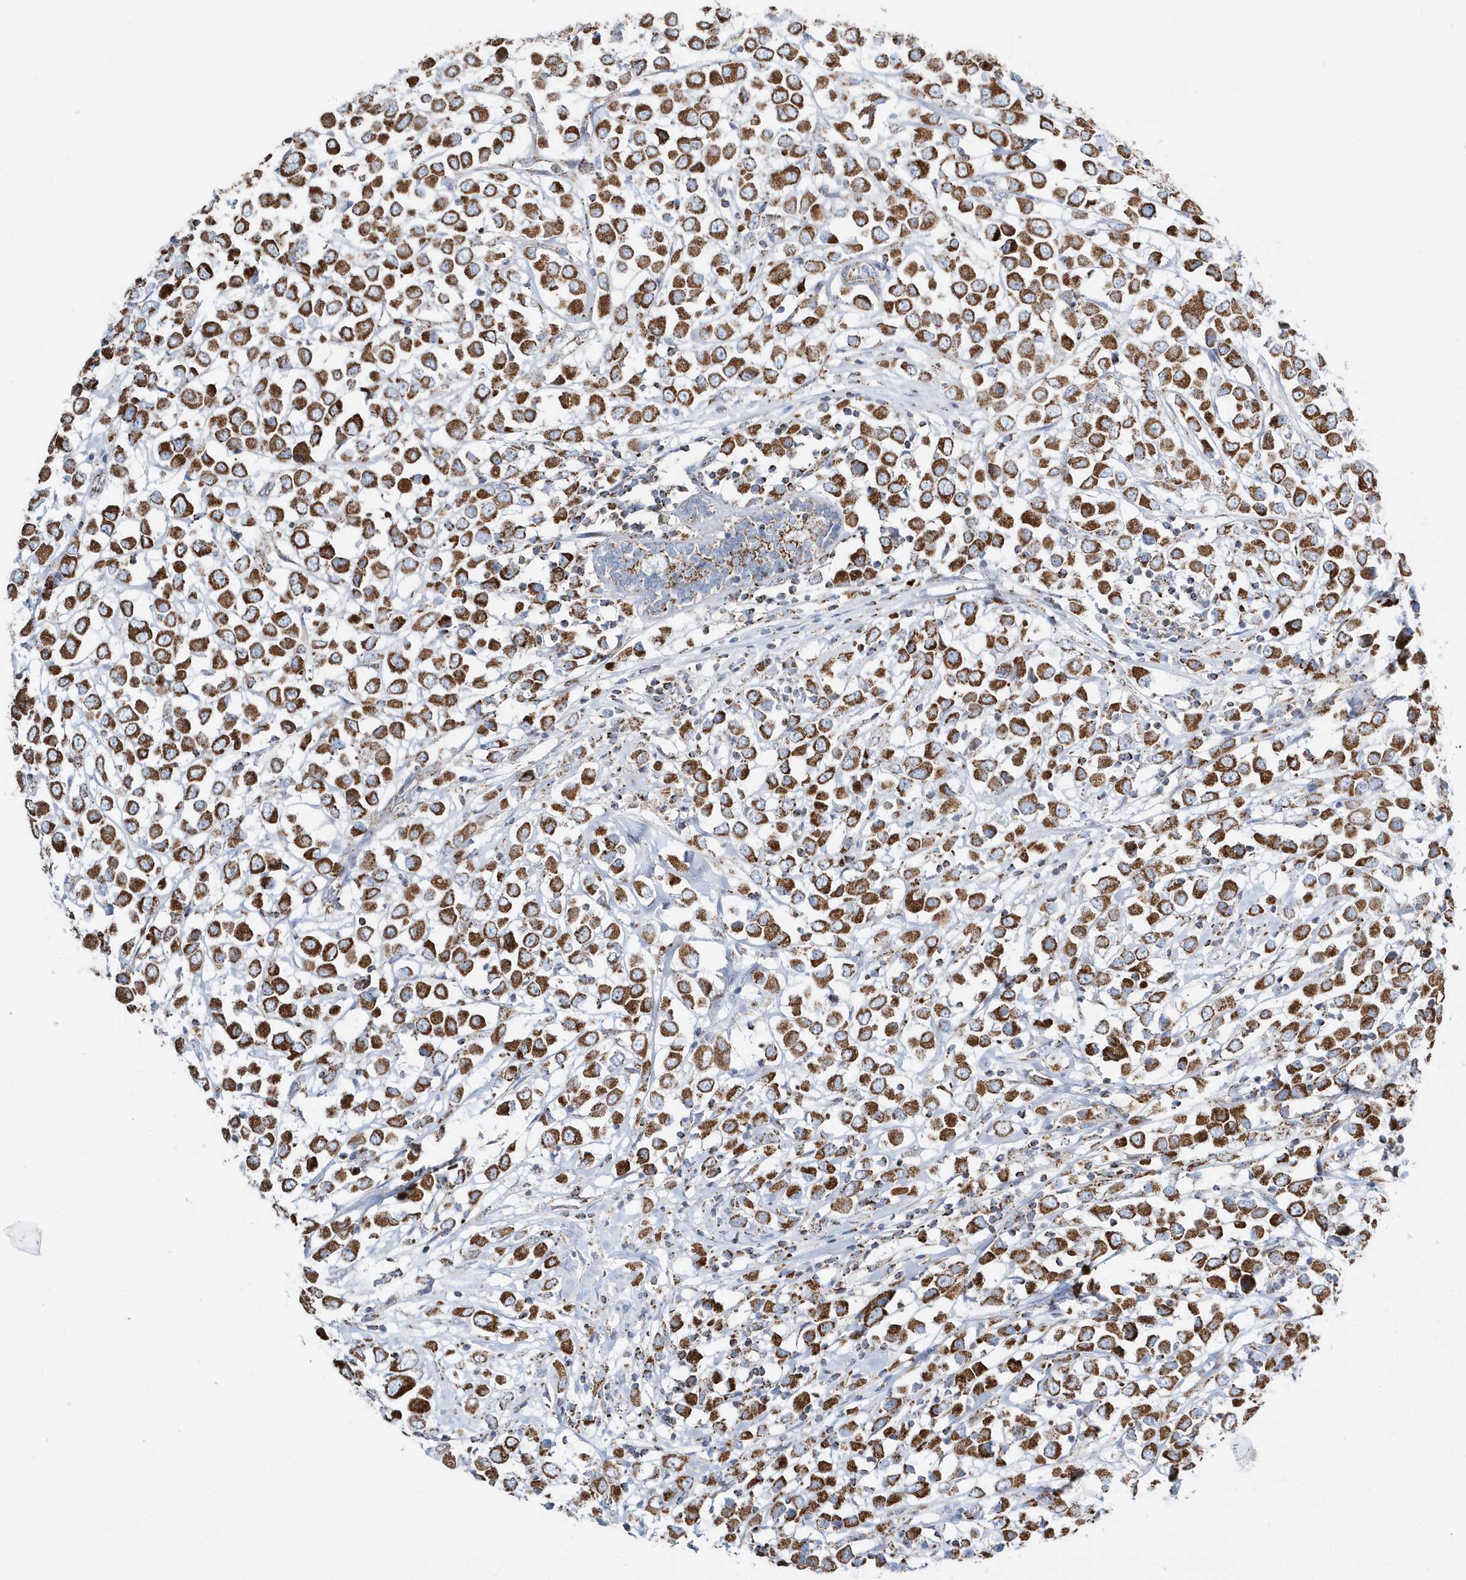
{"staining": {"intensity": "moderate", "quantity": ">75%", "location": "cytoplasmic/membranous"}, "tissue": "breast cancer", "cell_type": "Tumor cells", "image_type": "cancer", "snomed": [{"axis": "morphology", "description": "Duct carcinoma"}, {"axis": "topography", "description": "Breast"}], "caption": "Immunohistochemical staining of breast cancer demonstrates medium levels of moderate cytoplasmic/membranous protein expression in approximately >75% of tumor cells.", "gene": "TMCO6", "patient": {"sex": "female", "age": 61}}